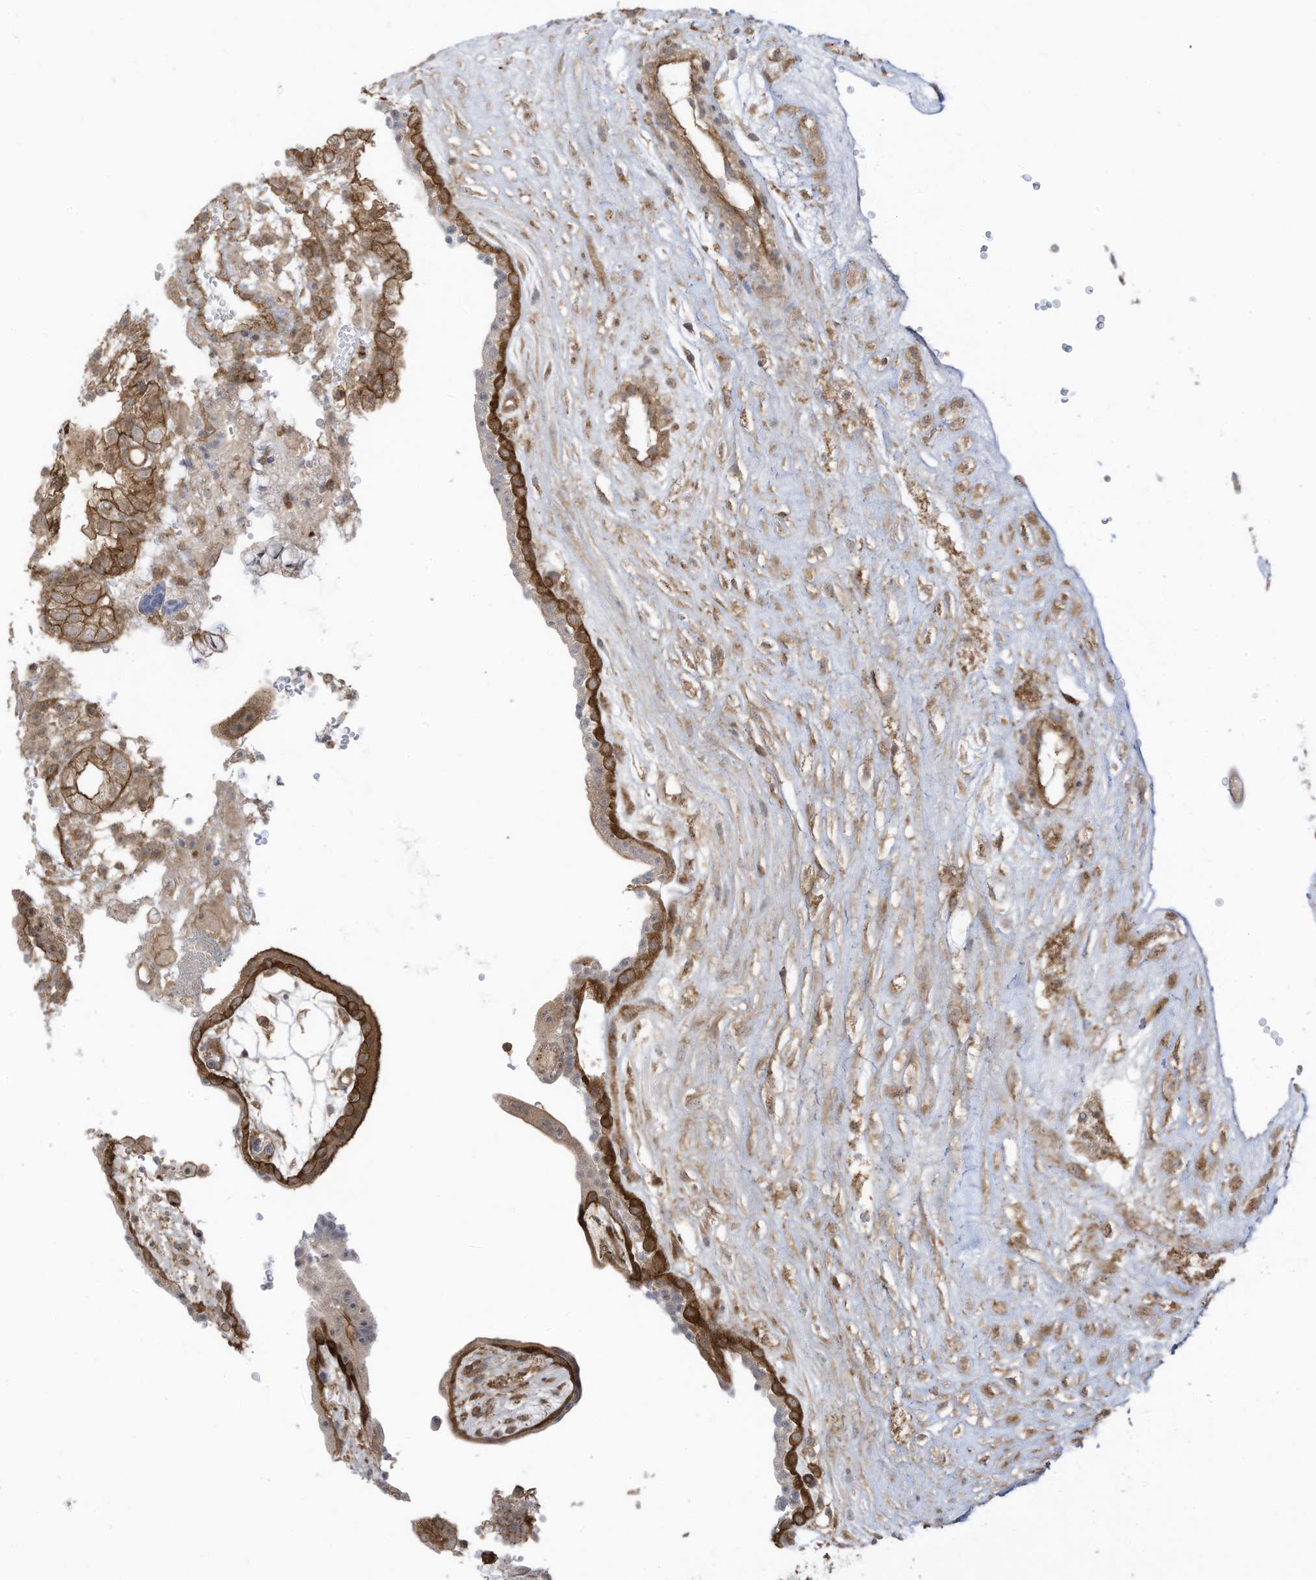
{"staining": {"intensity": "strong", "quantity": ">75%", "location": "cytoplasmic/membranous"}, "tissue": "placenta", "cell_type": "Trophoblastic cells", "image_type": "normal", "snomed": [{"axis": "morphology", "description": "Normal tissue, NOS"}, {"axis": "topography", "description": "Placenta"}], "caption": "Brown immunohistochemical staining in normal placenta exhibits strong cytoplasmic/membranous expression in about >75% of trophoblastic cells.", "gene": "REPS1", "patient": {"sex": "female", "age": 18}}